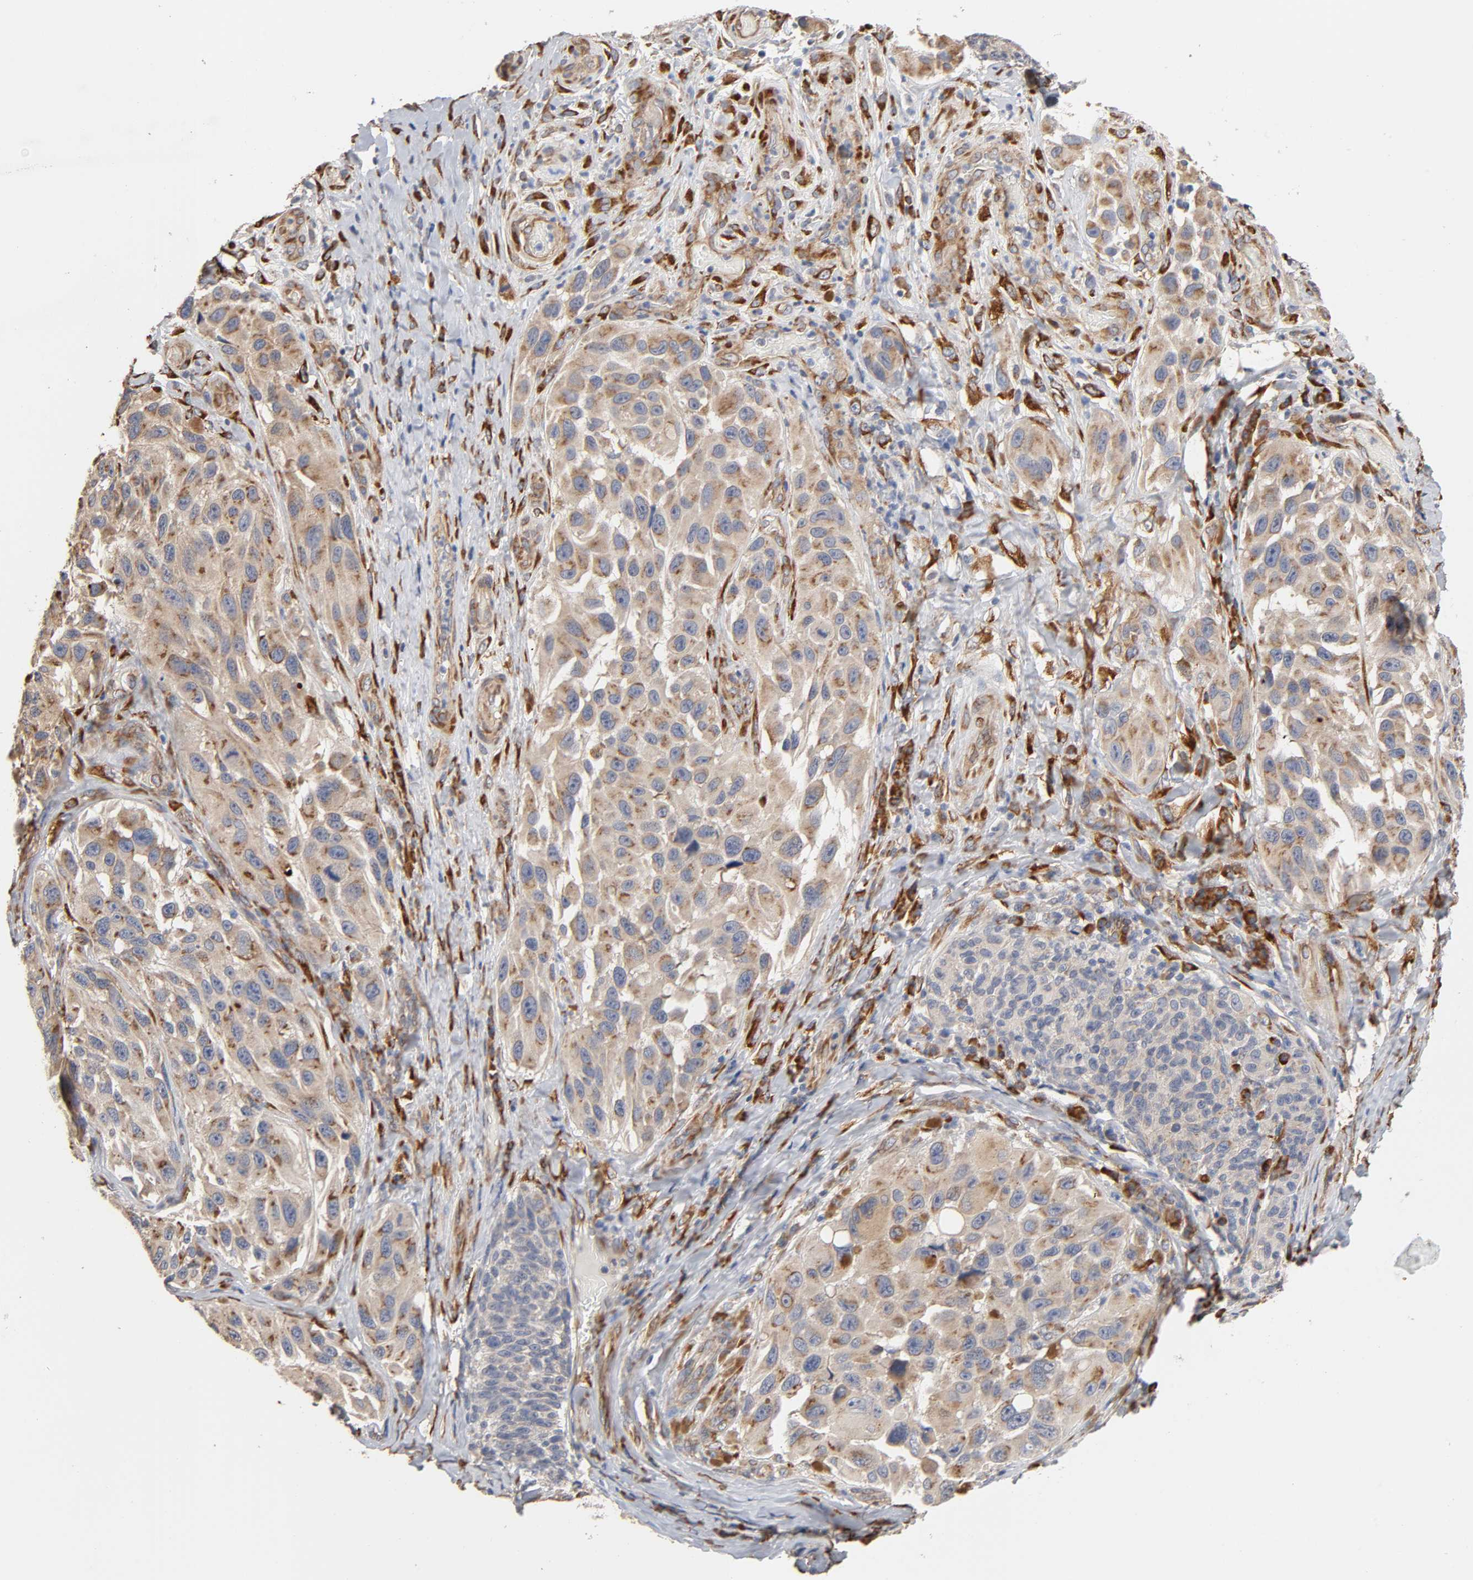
{"staining": {"intensity": "weak", "quantity": ">75%", "location": "cytoplasmic/membranous"}, "tissue": "melanoma", "cell_type": "Tumor cells", "image_type": "cancer", "snomed": [{"axis": "morphology", "description": "Malignant melanoma, NOS"}, {"axis": "topography", "description": "Skin"}], "caption": "Weak cytoplasmic/membranous positivity for a protein is appreciated in approximately >75% of tumor cells of melanoma using immunohistochemistry (IHC).", "gene": "HDLBP", "patient": {"sex": "female", "age": 73}}